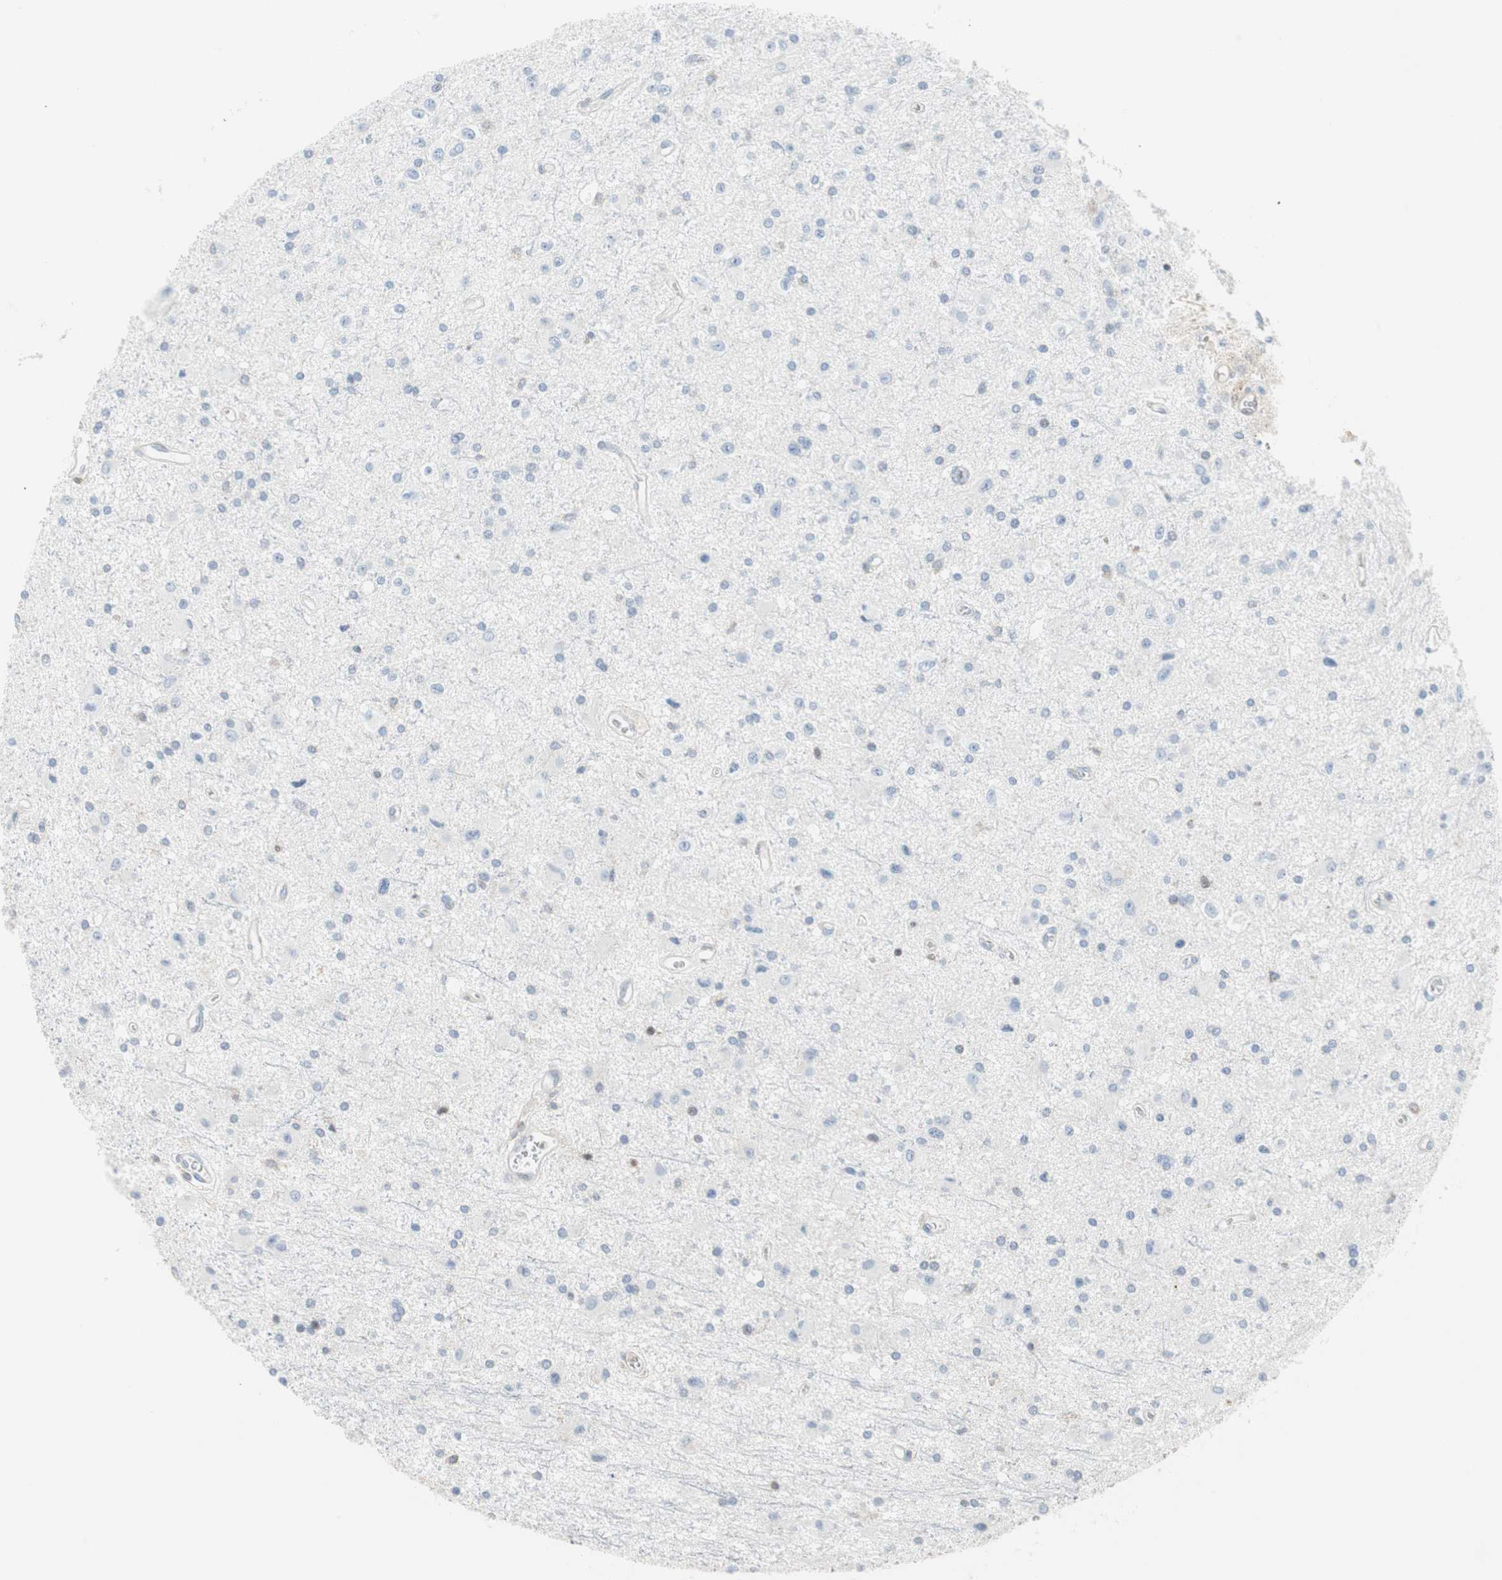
{"staining": {"intensity": "weak", "quantity": "<25%", "location": "cytoplasmic/membranous,nuclear"}, "tissue": "glioma", "cell_type": "Tumor cells", "image_type": "cancer", "snomed": [{"axis": "morphology", "description": "Glioma, malignant, Low grade"}, {"axis": "topography", "description": "Brain"}], "caption": "Glioma stained for a protein using immunohistochemistry (IHC) demonstrates no staining tumor cells.", "gene": "PPP1CA", "patient": {"sex": "male", "age": 58}}